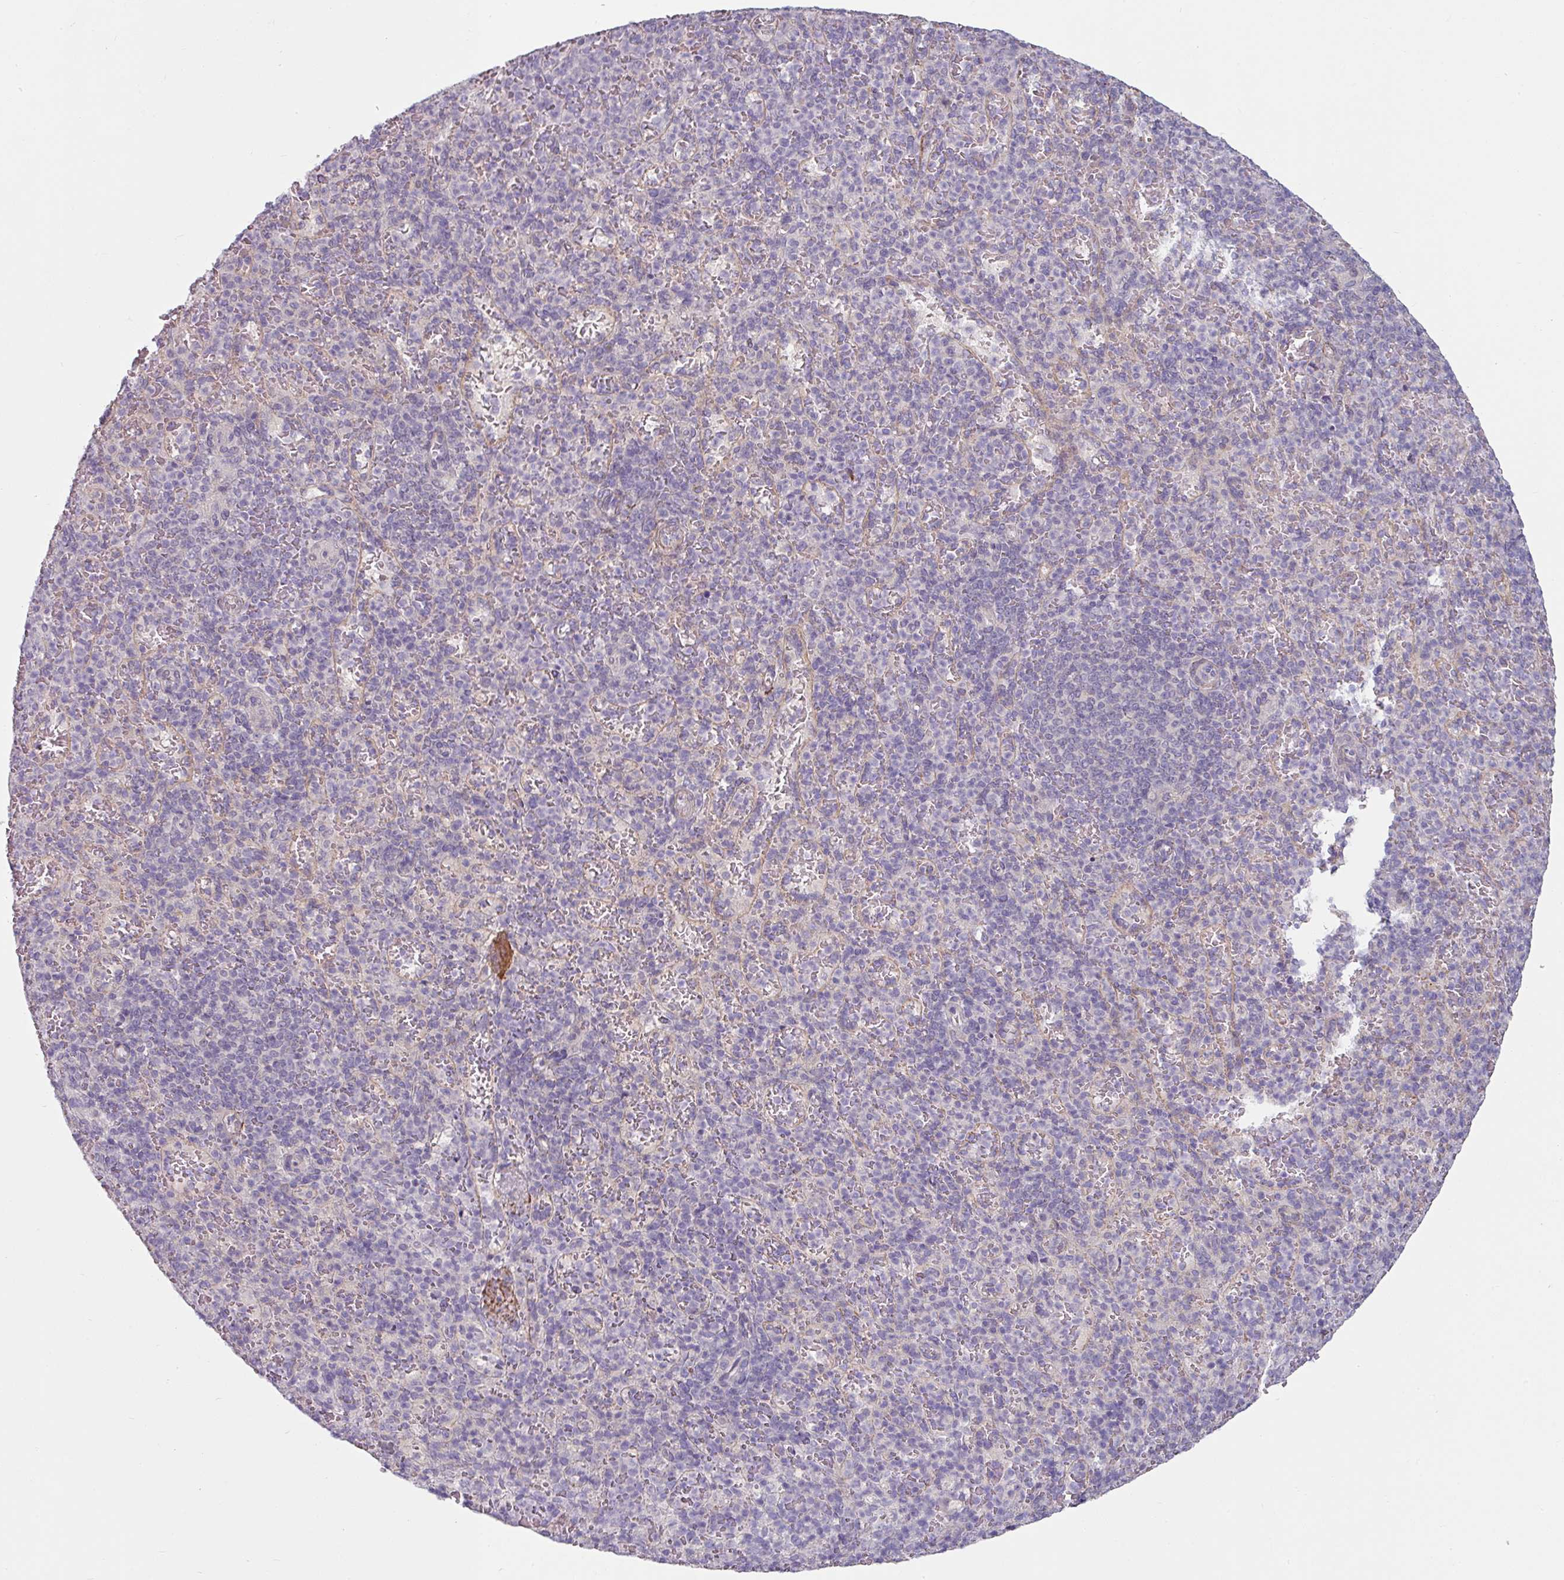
{"staining": {"intensity": "negative", "quantity": "none", "location": "none"}, "tissue": "spleen", "cell_type": "Cells in red pulp", "image_type": "normal", "snomed": [{"axis": "morphology", "description": "Normal tissue, NOS"}, {"axis": "topography", "description": "Spleen"}], "caption": "Immunohistochemistry image of unremarkable spleen: human spleen stained with DAB (3,3'-diaminobenzidine) reveals no significant protein staining in cells in red pulp.", "gene": "MTMR14", "patient": {"sex": "female", "age": 74}}